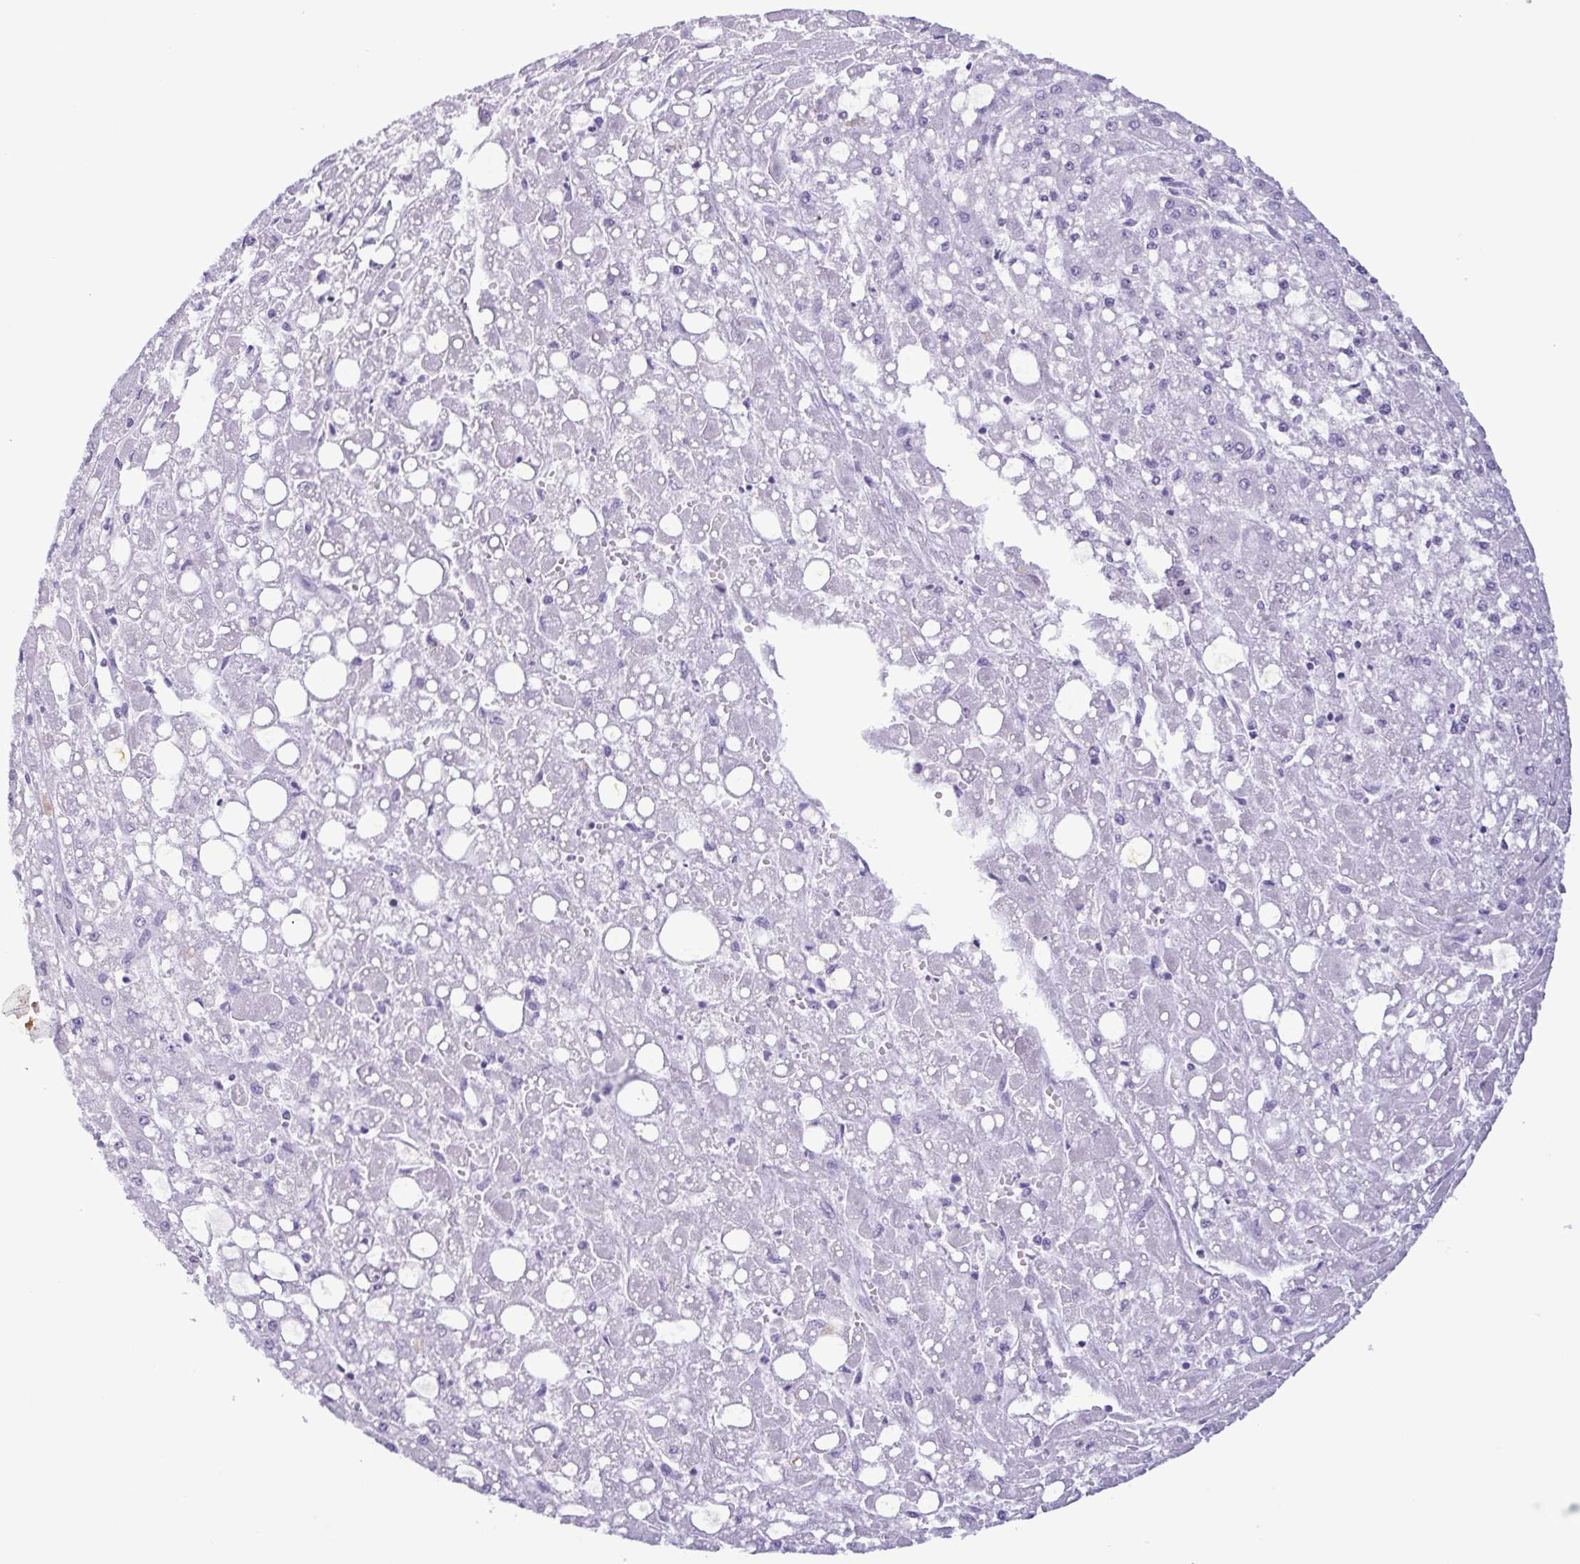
{"staining": {"intensity": "negative", "quantity": "none", "location": "none"}, "tissue": "liver cancer", "cell_type": "Tumor cells", "image_type": "cancer", "snomed": [{"axis": "morphology", "description": "Carcinoma, Hepatocellular, NOS"}, {"axis": "topography", "description": "Liver"}], "caption": "Tumor cells are negative for protein expression in human liver cancer (hepatocellular carcinoma).", "gene": "LTF", "patient": {"sex": "male", "age": 67}}